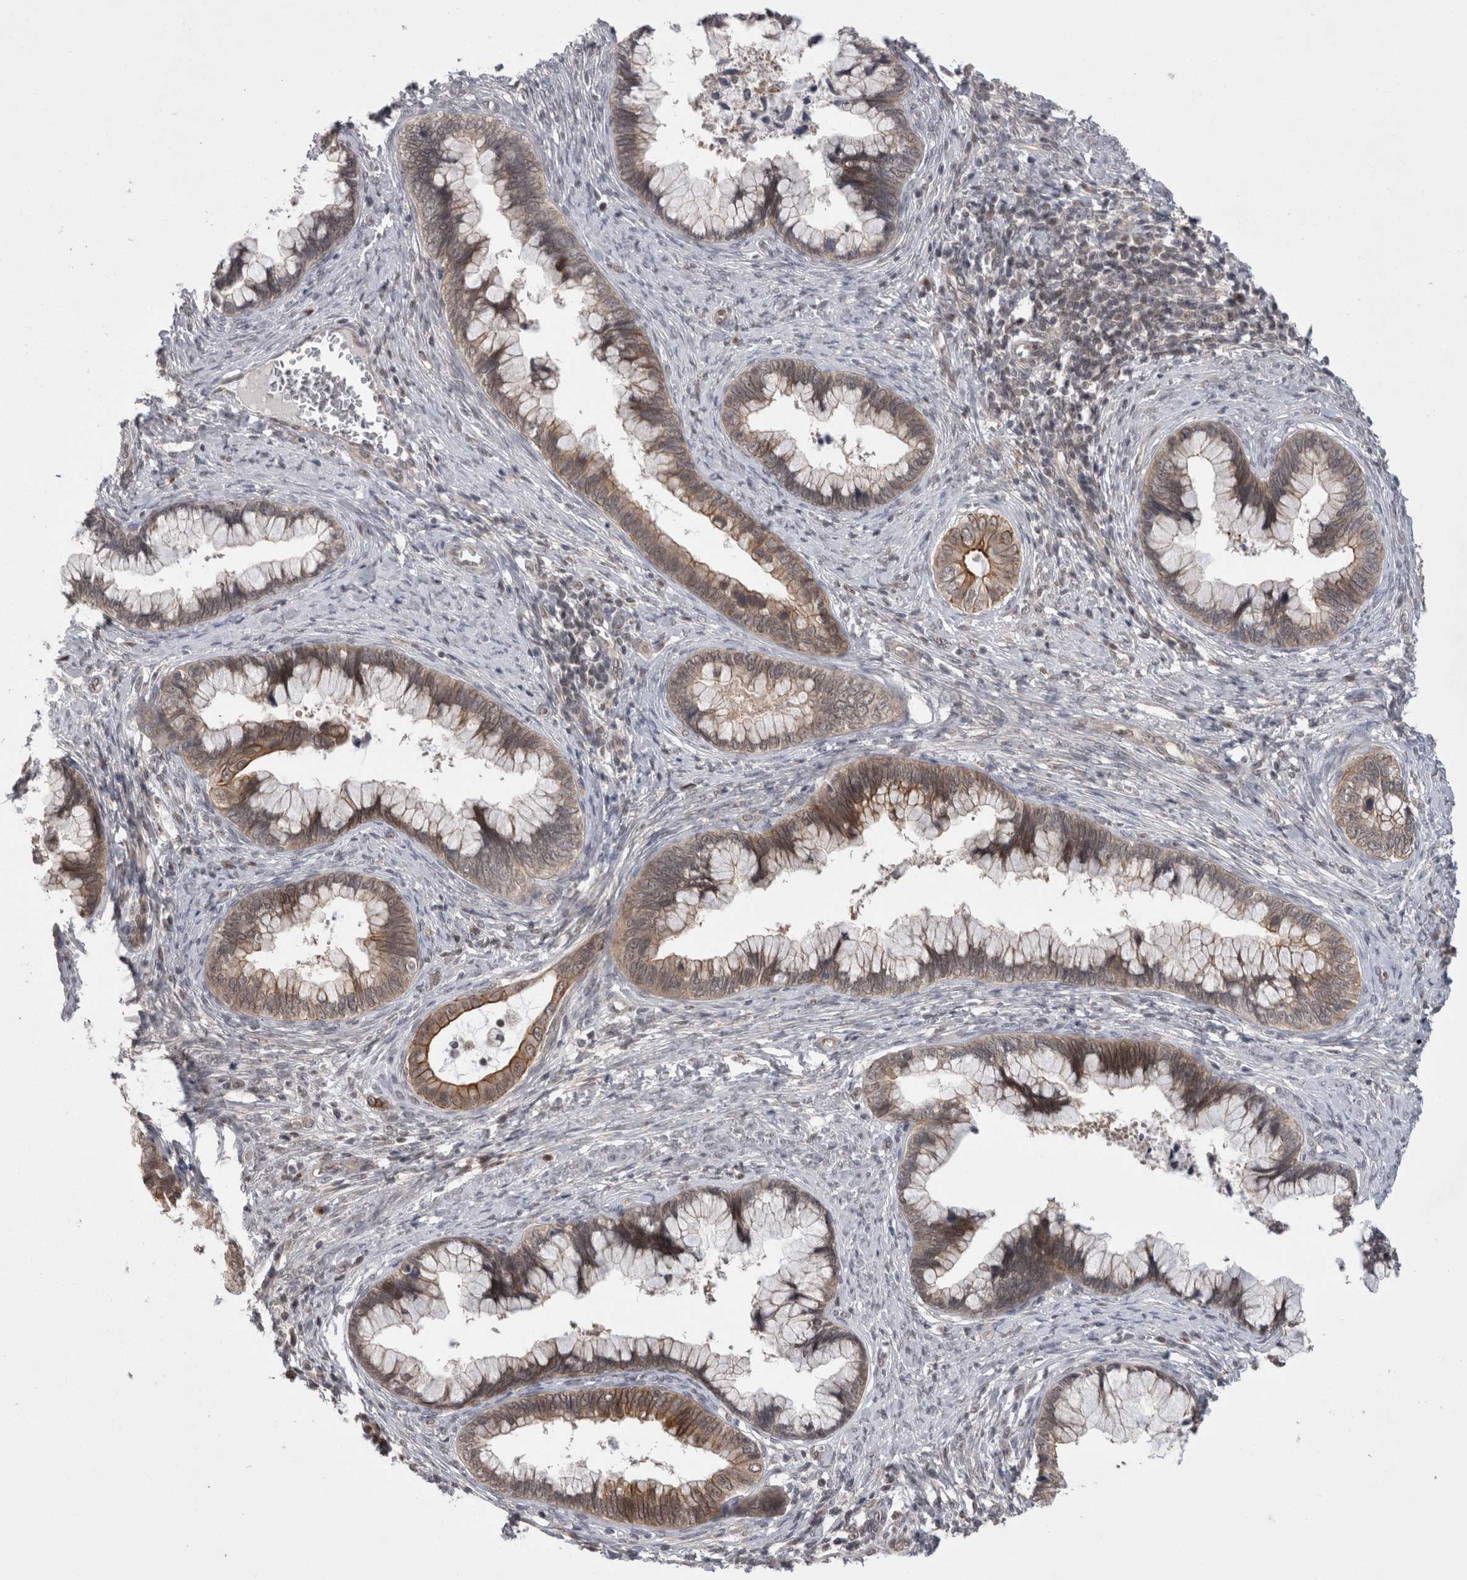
{"staining": {"intensity": "moderate", "quantity": ">75%", "location": "cytoplasmic/membranous"}, "tissue": "cervical cancer", "cell_type": "Tumor cells", "image_type": "cancer", "snomed": [{"axis": "morphology", "description": "Adenocarcinoma, NOS"}, {"axis": "topography", "description": "Cervix"}], "caption": "Cervical cancer was stained to show a protein in brown. There is medium levels of moderate cytoplasmic/membranous expression in approximately >75% of tumor cells.", "gene": "ZNF341", "patient": {"sex": "female", "age": 44}}